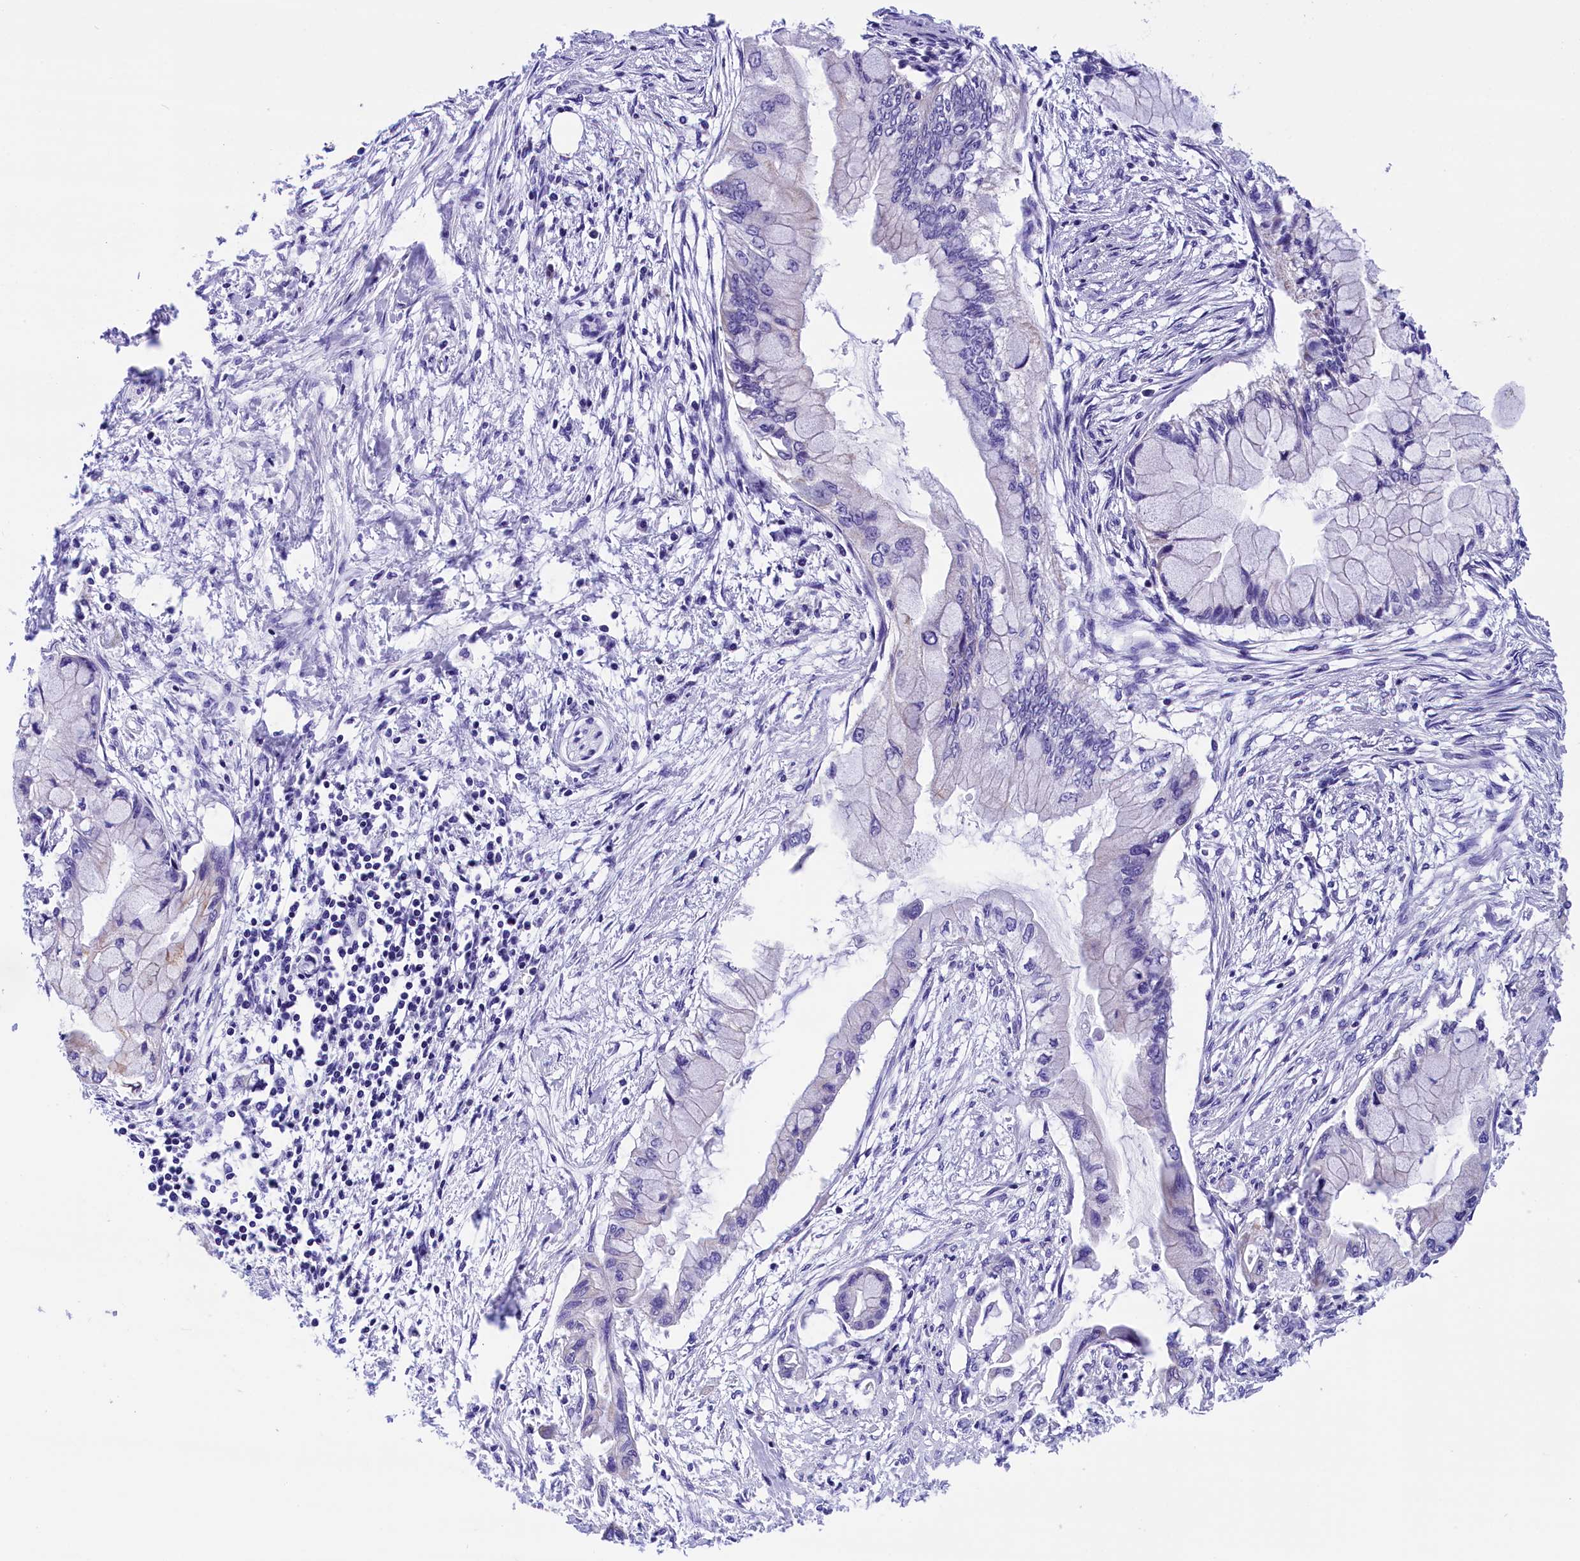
{"staining": {"intensity": "negative", "quantity": "none", "location": "none"}, "tissue": "pancreatic cancer", "cell_type": "Tumor cells", "image_type": "cancer", "snomed": [{"axis": "morphology", "description": "Adenocarcinoma, NOS"}, {"axis": "topography", "description": "Pancreas"}], "caption": "The photomicrograph reveals no staining of tumor cells in pancreatic cancer (adenocarcinoma). (Brightfield microscopy of DAB (3,3'-diaminobenzidine) immunohistochemistry at high magnification).", "gene": "ABAT", "patient": {"sex": "male", "age": 48}}